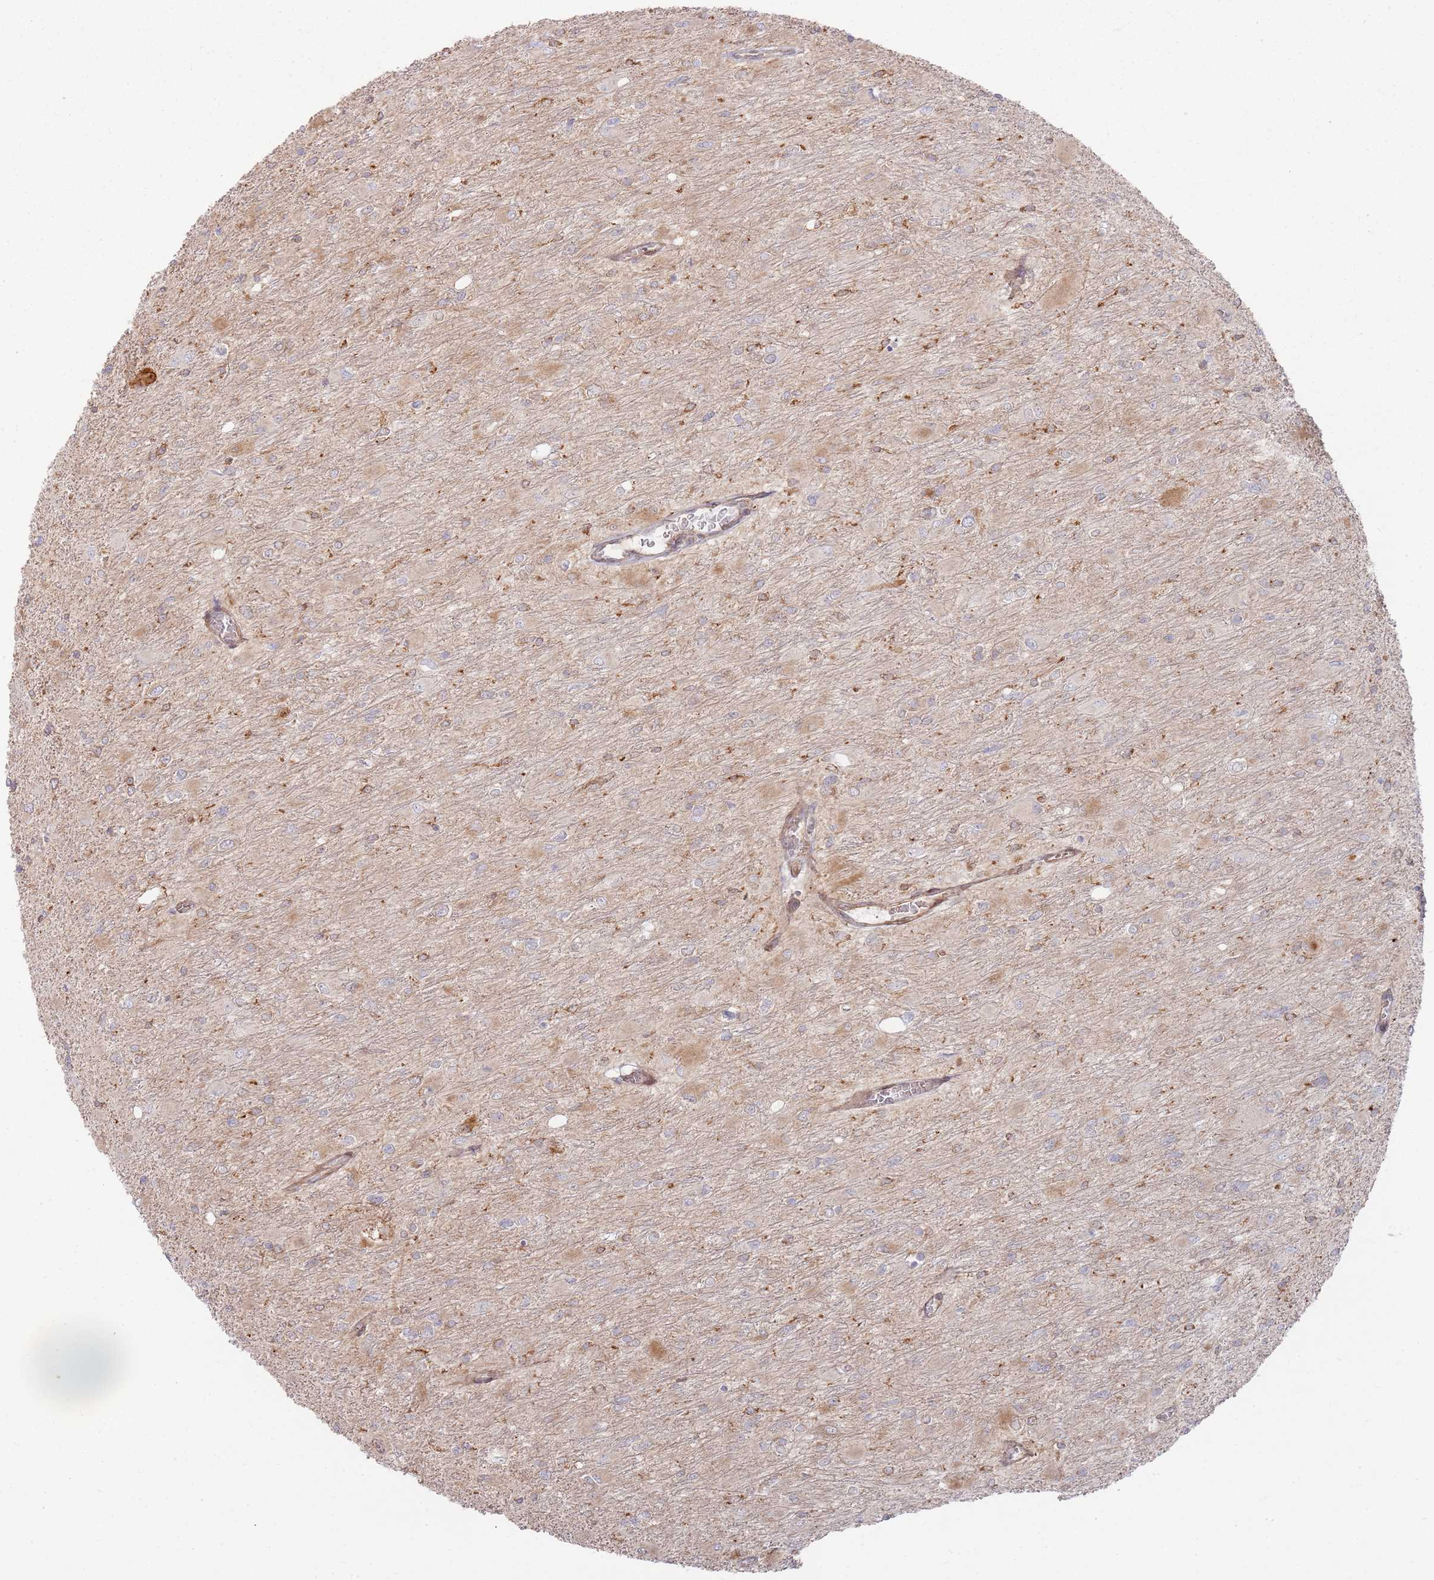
{"staining": {"intensity": "negative", "quantity": "none", "location": "none"}, "tissue": "glioma", "cell_type": "Tumor cells", "image_type": "cancer", "snomed": [{"axis": "morphology", "description": "Glioma, malignant, High grade"}, {"axis": "topography", "description": "Cerebral cortex"}], "caption": "Tumor cells are negative for protein expression in human malignant glioma (high-grade). Nuclei are stained in blue.", "gene": "PHF21A", "patient": {"sex": "female", "age": 36}}